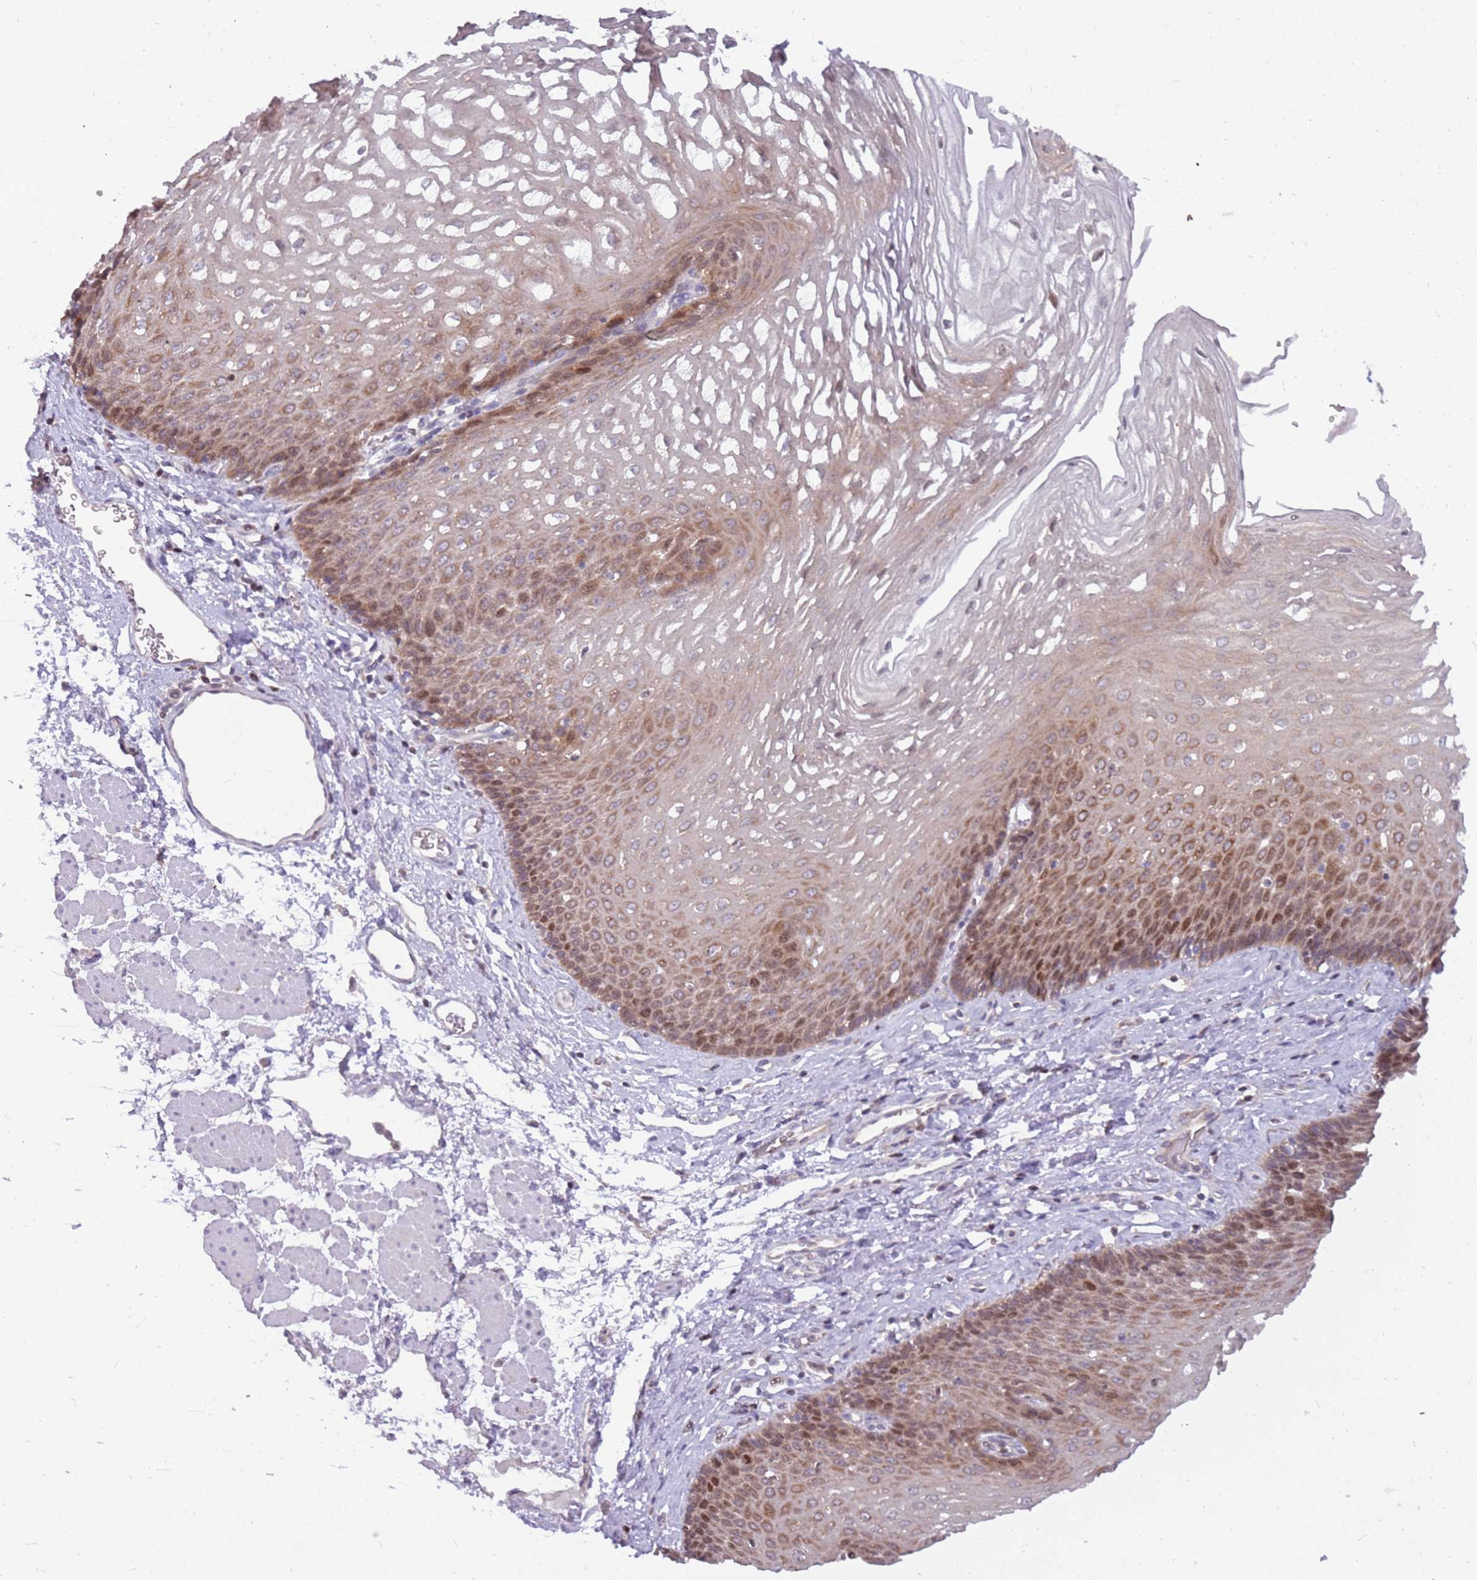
{"staining": {"intensity": "moderate", "quantity": ">75%", "location": "cytoplasmic/membranous"}, "tissue": "esophagus", "cell_type": "Squamous epithelial cells", "image_type": "normal", "snomed": [{"axis": "morphology", "description": "Normal tissue, NOS"}, {"axis": "topography", "description": "Esophagus"}], "caption": "Brown immunohistochemical staining in normal esophagus shows moderate cytoplasmic/membranous positivity in about >75% of squamous epithelial cells.", "gene": "ARHGEF35", "patient": {"sex": "female", "age": 66}}